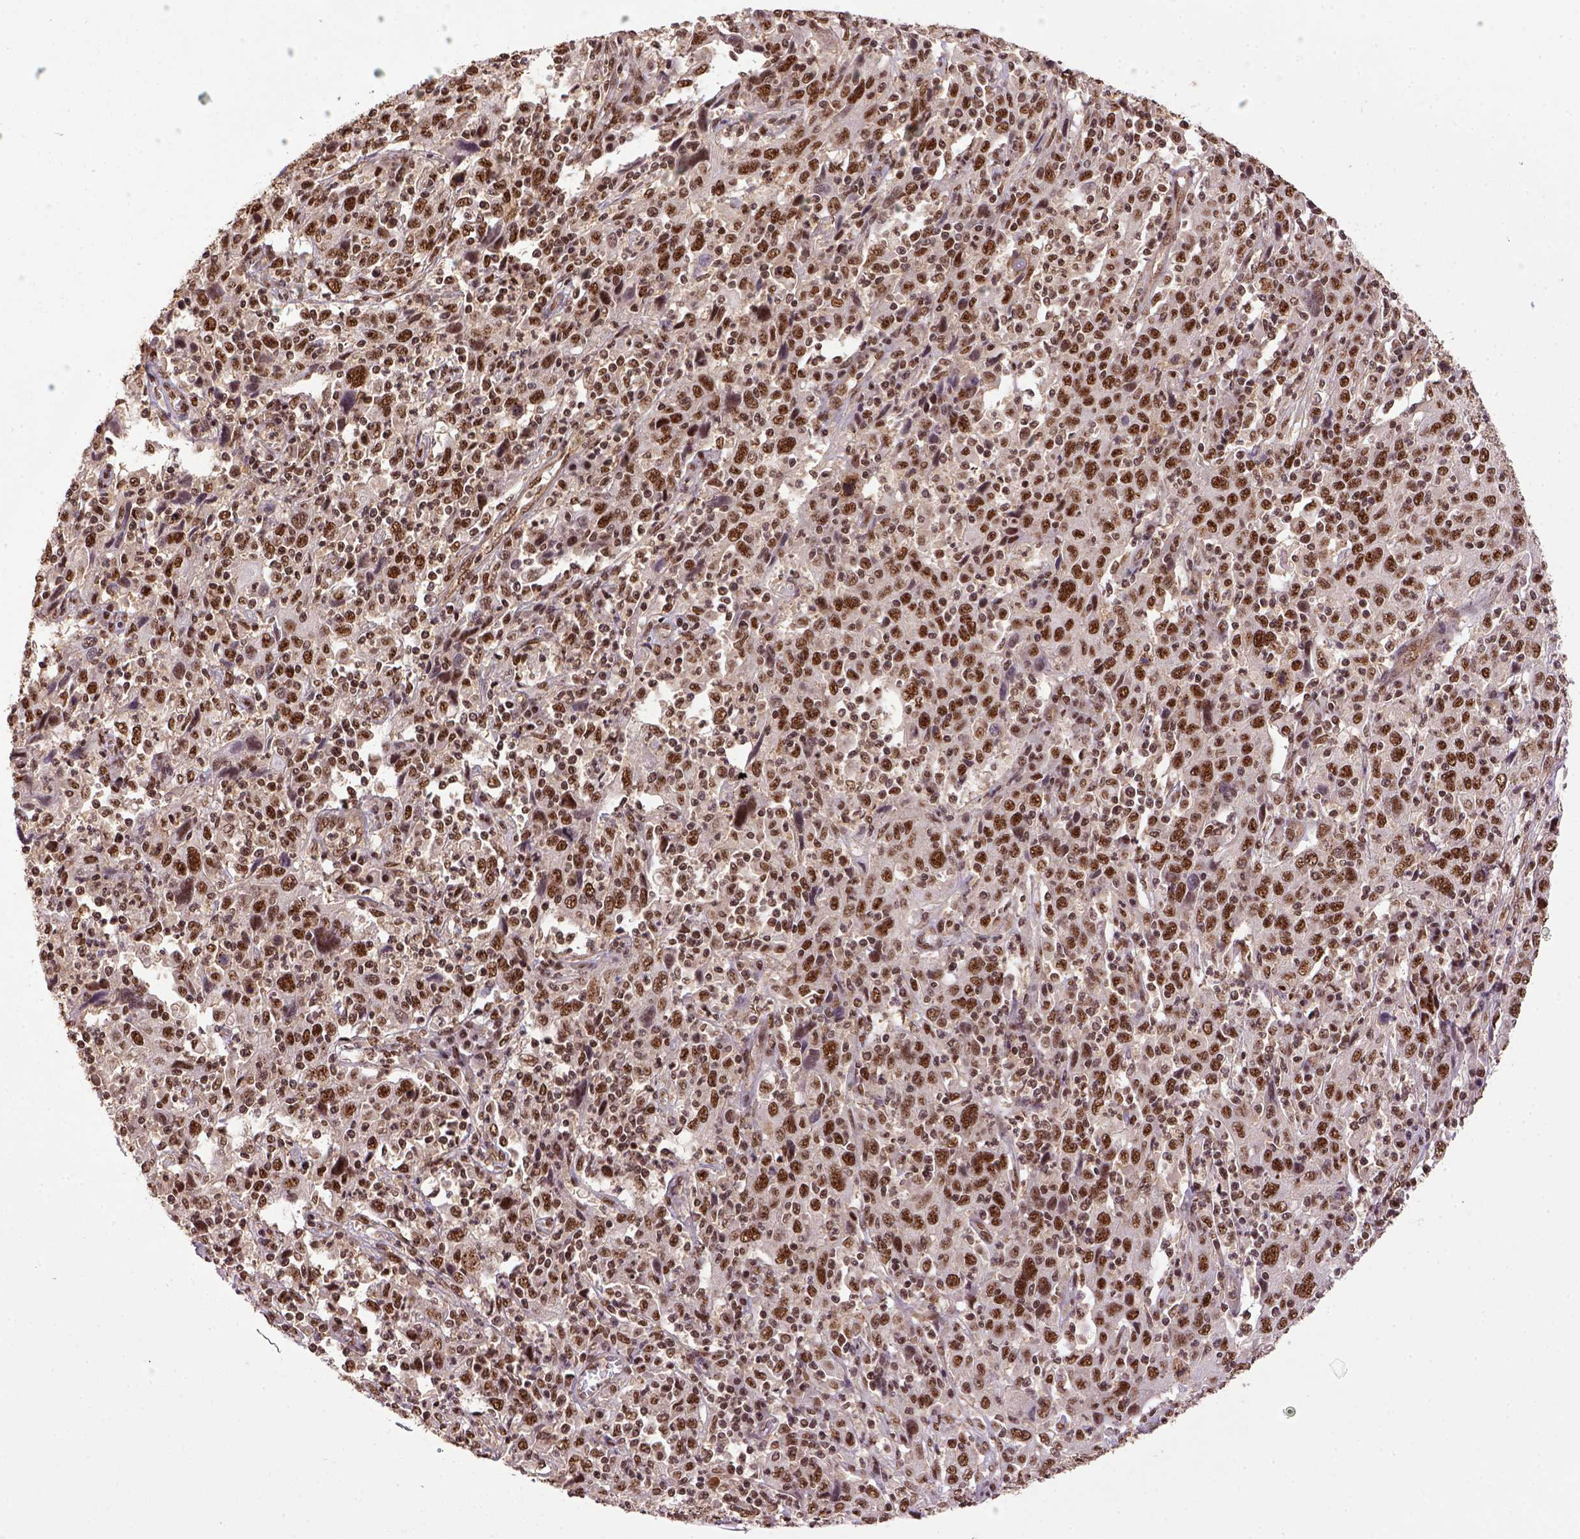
{"staining": {"intensity": "moderate", "quantity": ">75%", "location": "nuclear"}, "tissue": "cervical cancer", "cell_type": "Tumor cells", "image_type": "cancer", "snomed": [{"axis": "morphology", "description": "Squamous cell carcinoma, NOS"}, {"axis": "topography", "description": "Cervix"}], "caption": "The micrograph demonstrates staining of squamous cell carcinoma (cervical), revealing moderate nuclear protein positivity (brown color) within tumor cells.", "gene": "PPIG", "patient": {"sex": "female", "age": 46}}